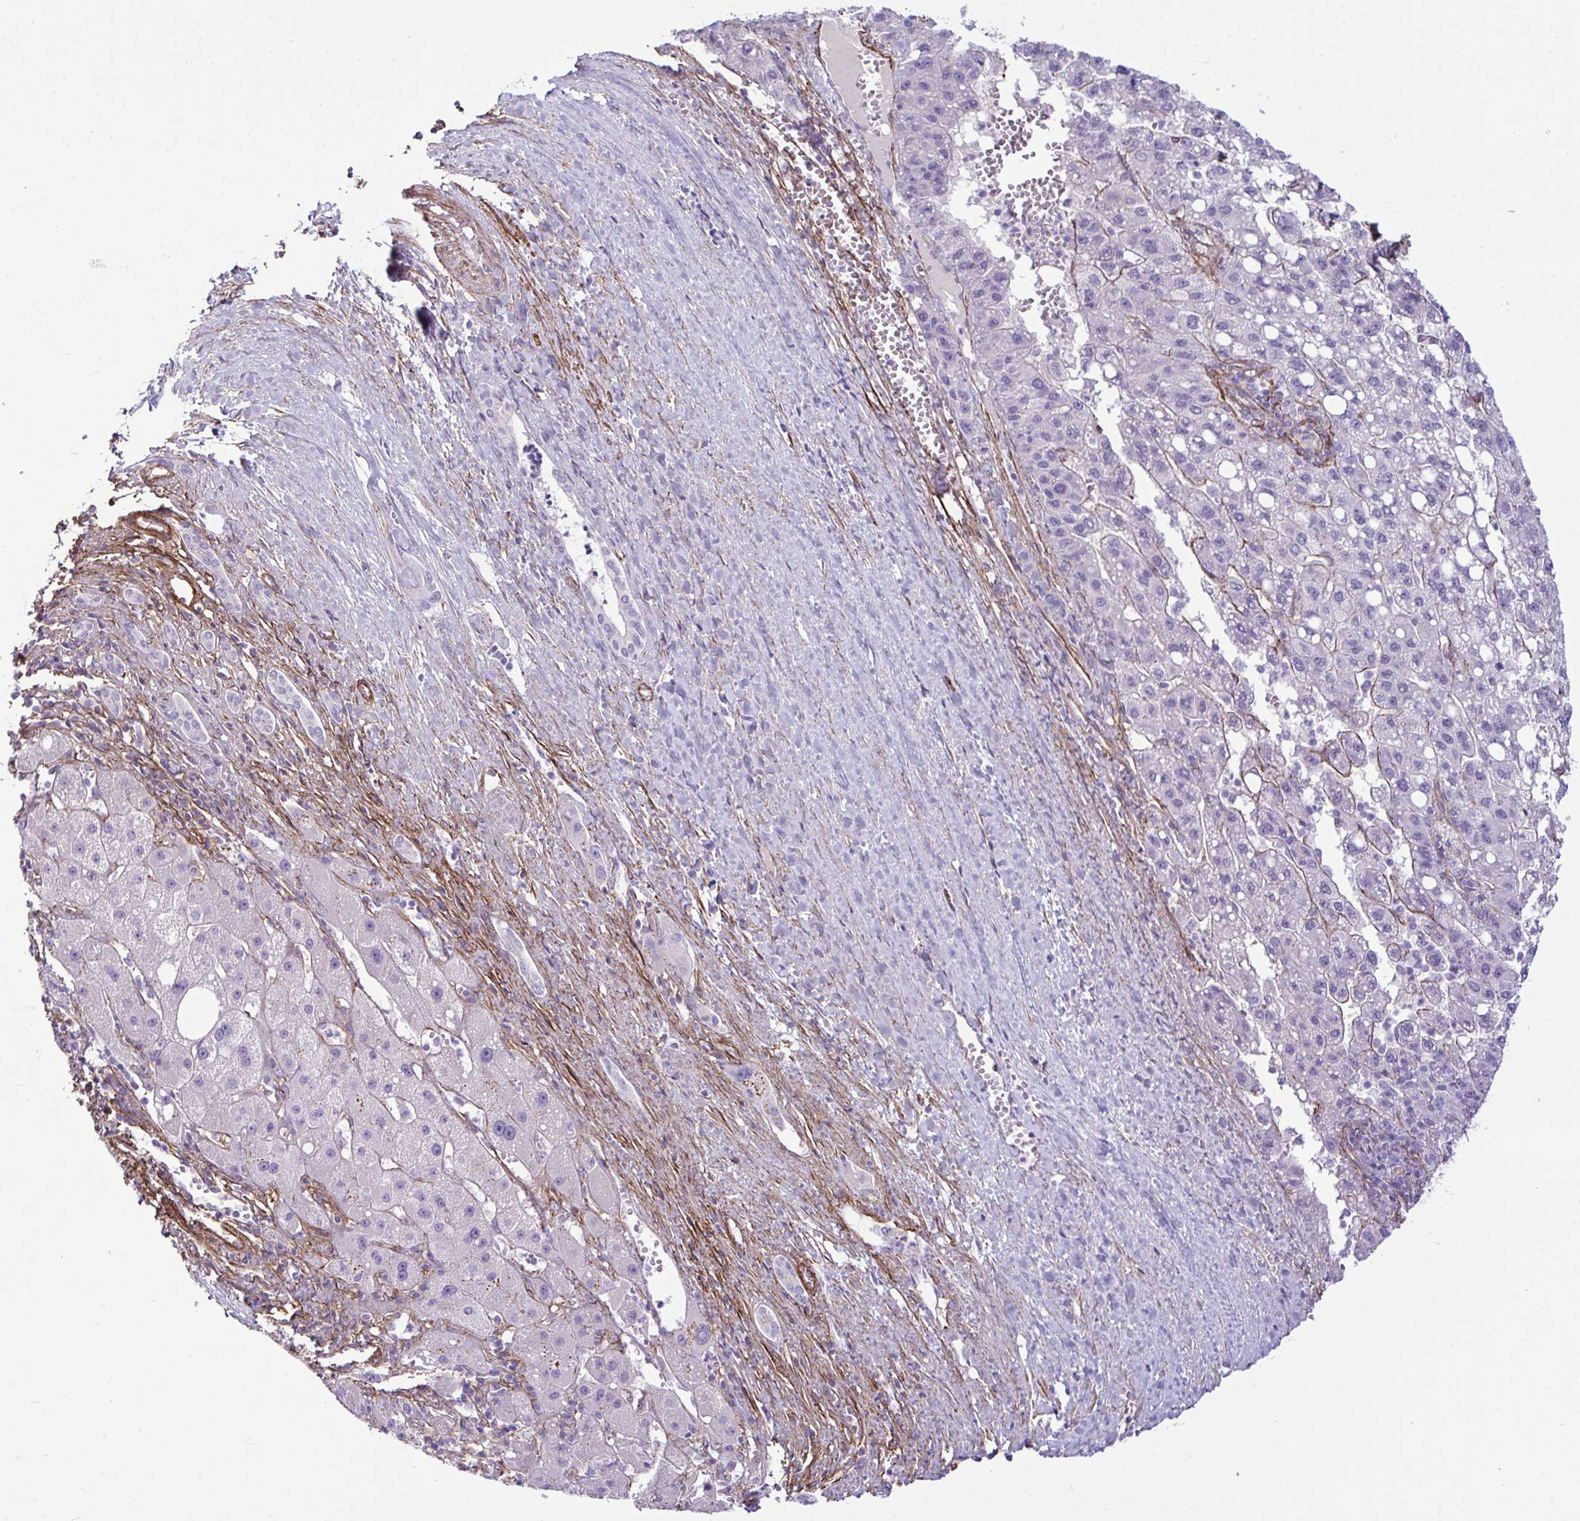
{"staining": {"intensity": "moderate", "quantity": "<25%", "location": "cytoplasmic/membranous"}, "tissue": "liver cancer", "cell_type": "Tumor cells", "image_type": "cancer", "snomed": [{"axis": "morphology", "description": "Carcinoma, Hepatocellular, NOS"}, {"axis": "topography", "description": "Liver"}], "caption": "A micrograph of liver cancer (hepatocellular carcinoma) stained for a protein exhibits moderate cytoplasmic/membranous brown staining in tumor cells. (brown staining indicates protein expression, while blue staining denotes nuclei).", "gene": "SYNPO2L", "patient": {"sex": "female", "age": 82}}